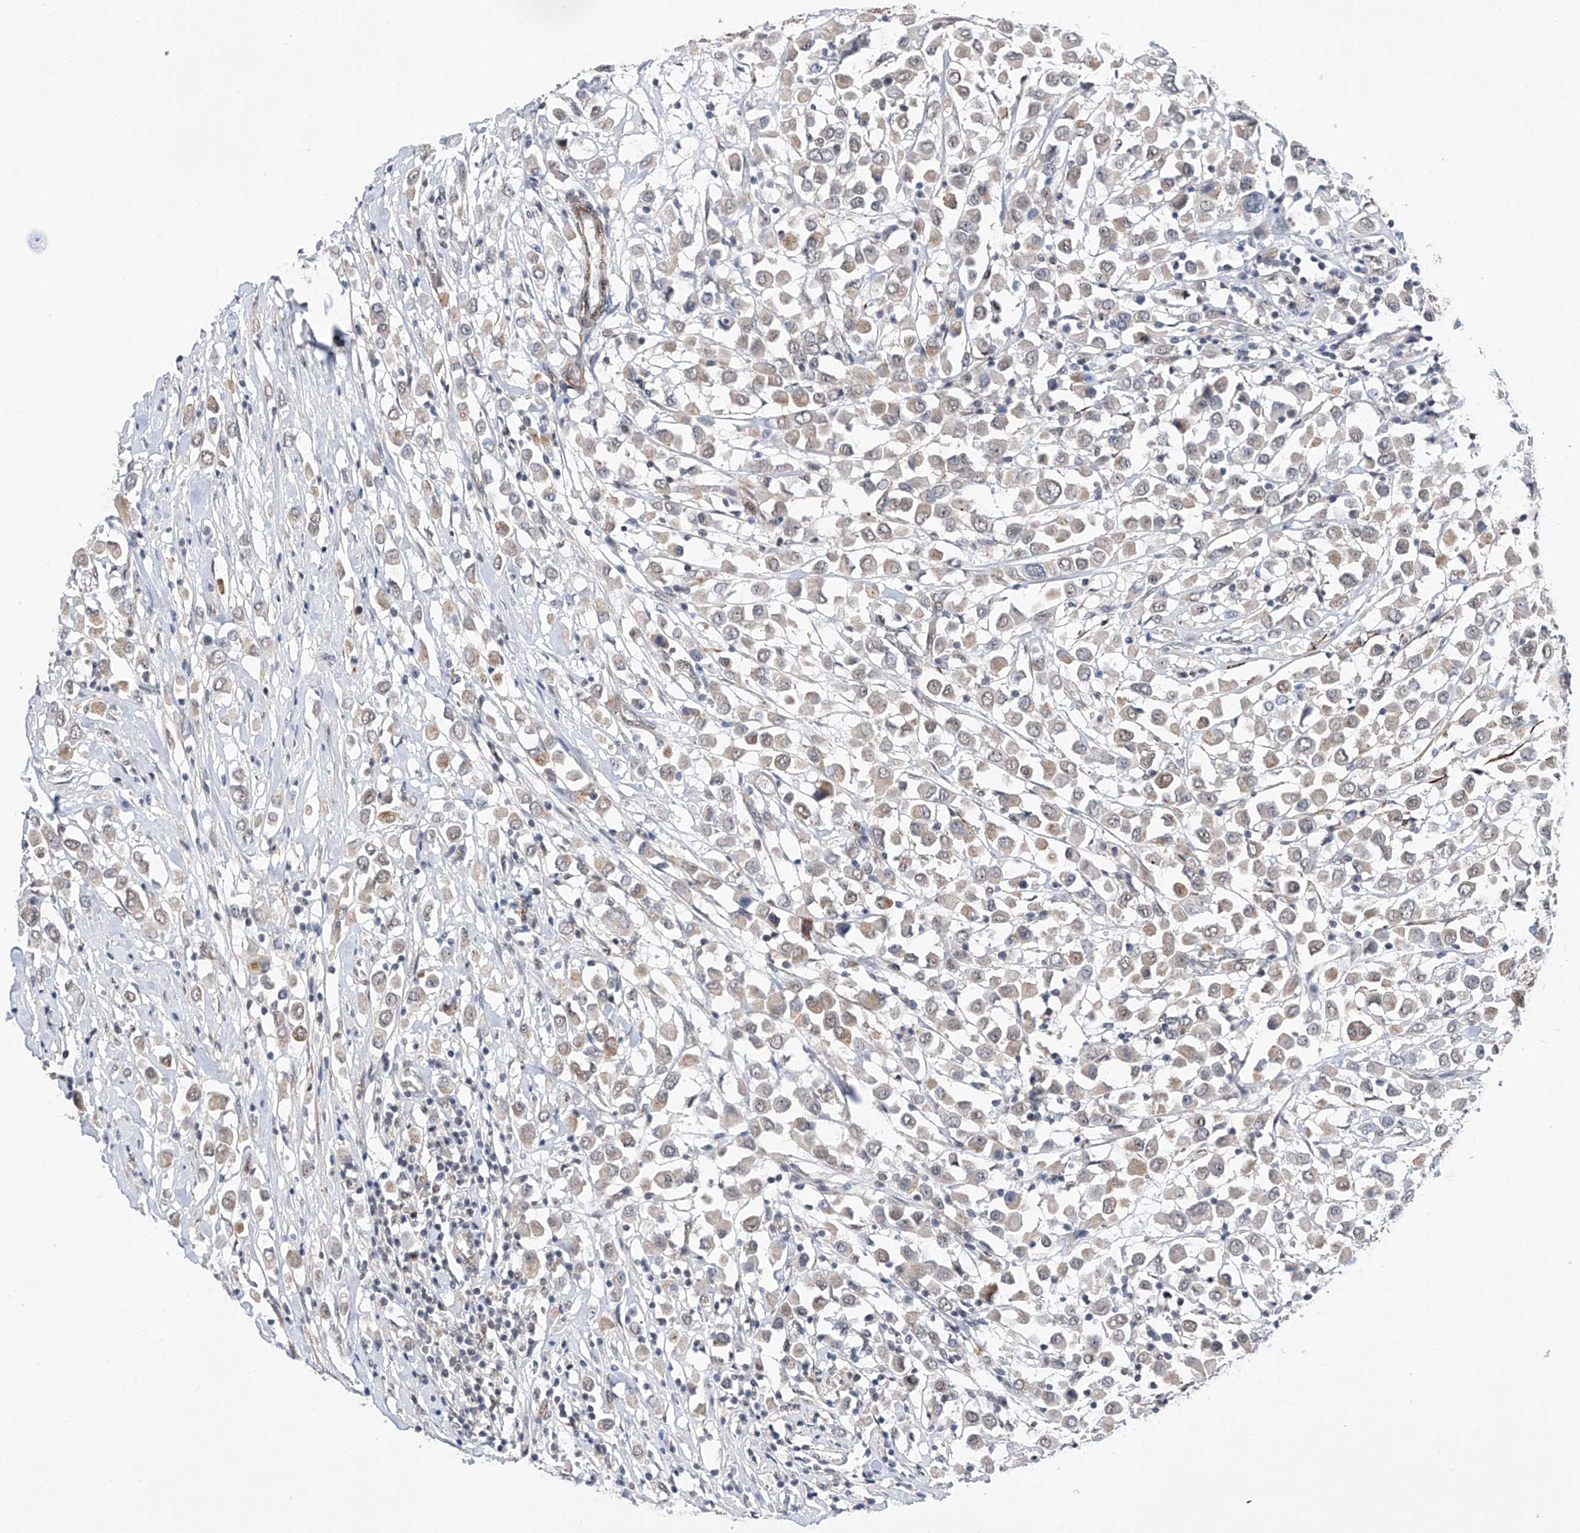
{"staining": {"intensity": "weak", "quantity": ">75%", "location": "cytoplasmic/membranous"}, "tissue": "breast cancer", "cell_type": "Tumor cells", "image_type": "cancer", "snomed": [{"axis": "morphology", "description": "Duct carcinoma"}, {"axis": "topography", "description": "Breast"}], "caption": "This micrograph exhibits immunohistochemistry staining of breast cancer, with low weak cytoplasmic/membranous positivity in approximately >75% of tumor cells.", "gene": "NFATC4", "patient": {"sex": "female", "age": 61}}